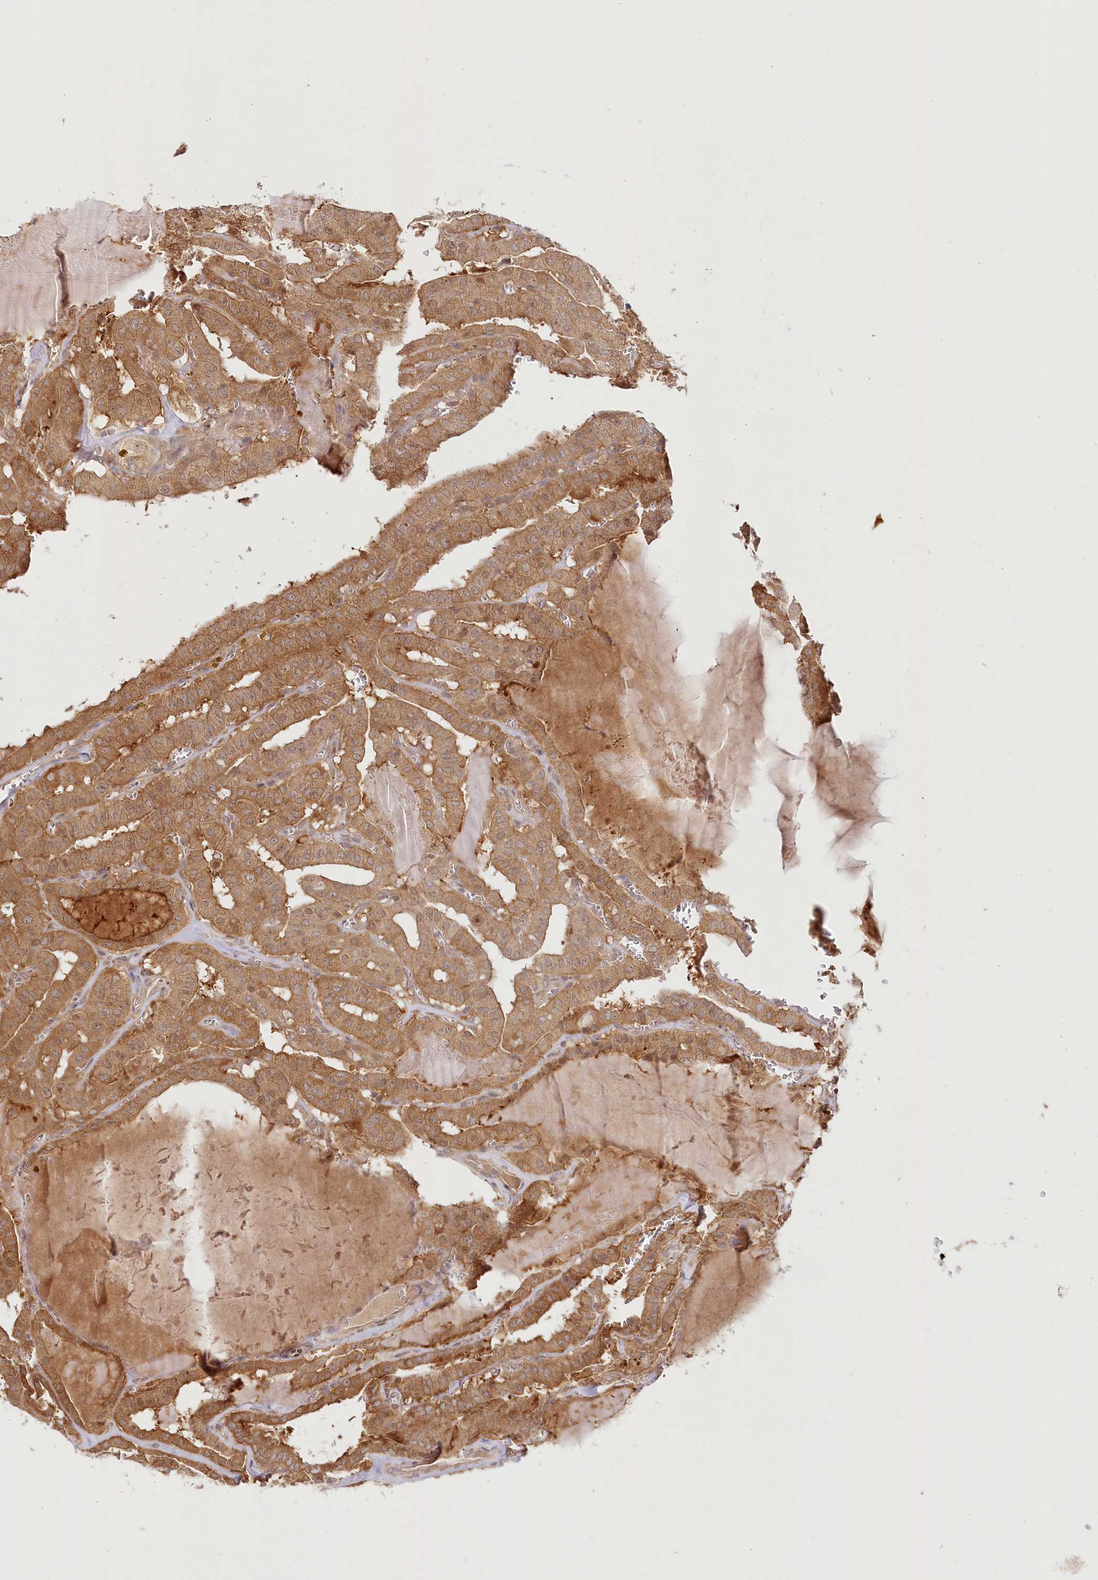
{"staining": {"intensity": "moderate", "quantity": ">75%", "location": "cytoplasmic/membranous"}, "tissue": "thyroid cancer", "cell_type": "Tumor cells", "image_type": "cancer", "snomed": [{"axis": "morphology", "description": "Papillary adenocarcinoma, NOS"}, {"axis": "topography", "description": "Thyroid gland"}], "caption": "This image reveals immunohistochemistry staining of thyroid cancer, with medium moderate cytoplasmic/membranous expression in approximately >75% of tumor cells.", "gene": "INPP4B", "patient": {"sex": "male", "age": 52}}